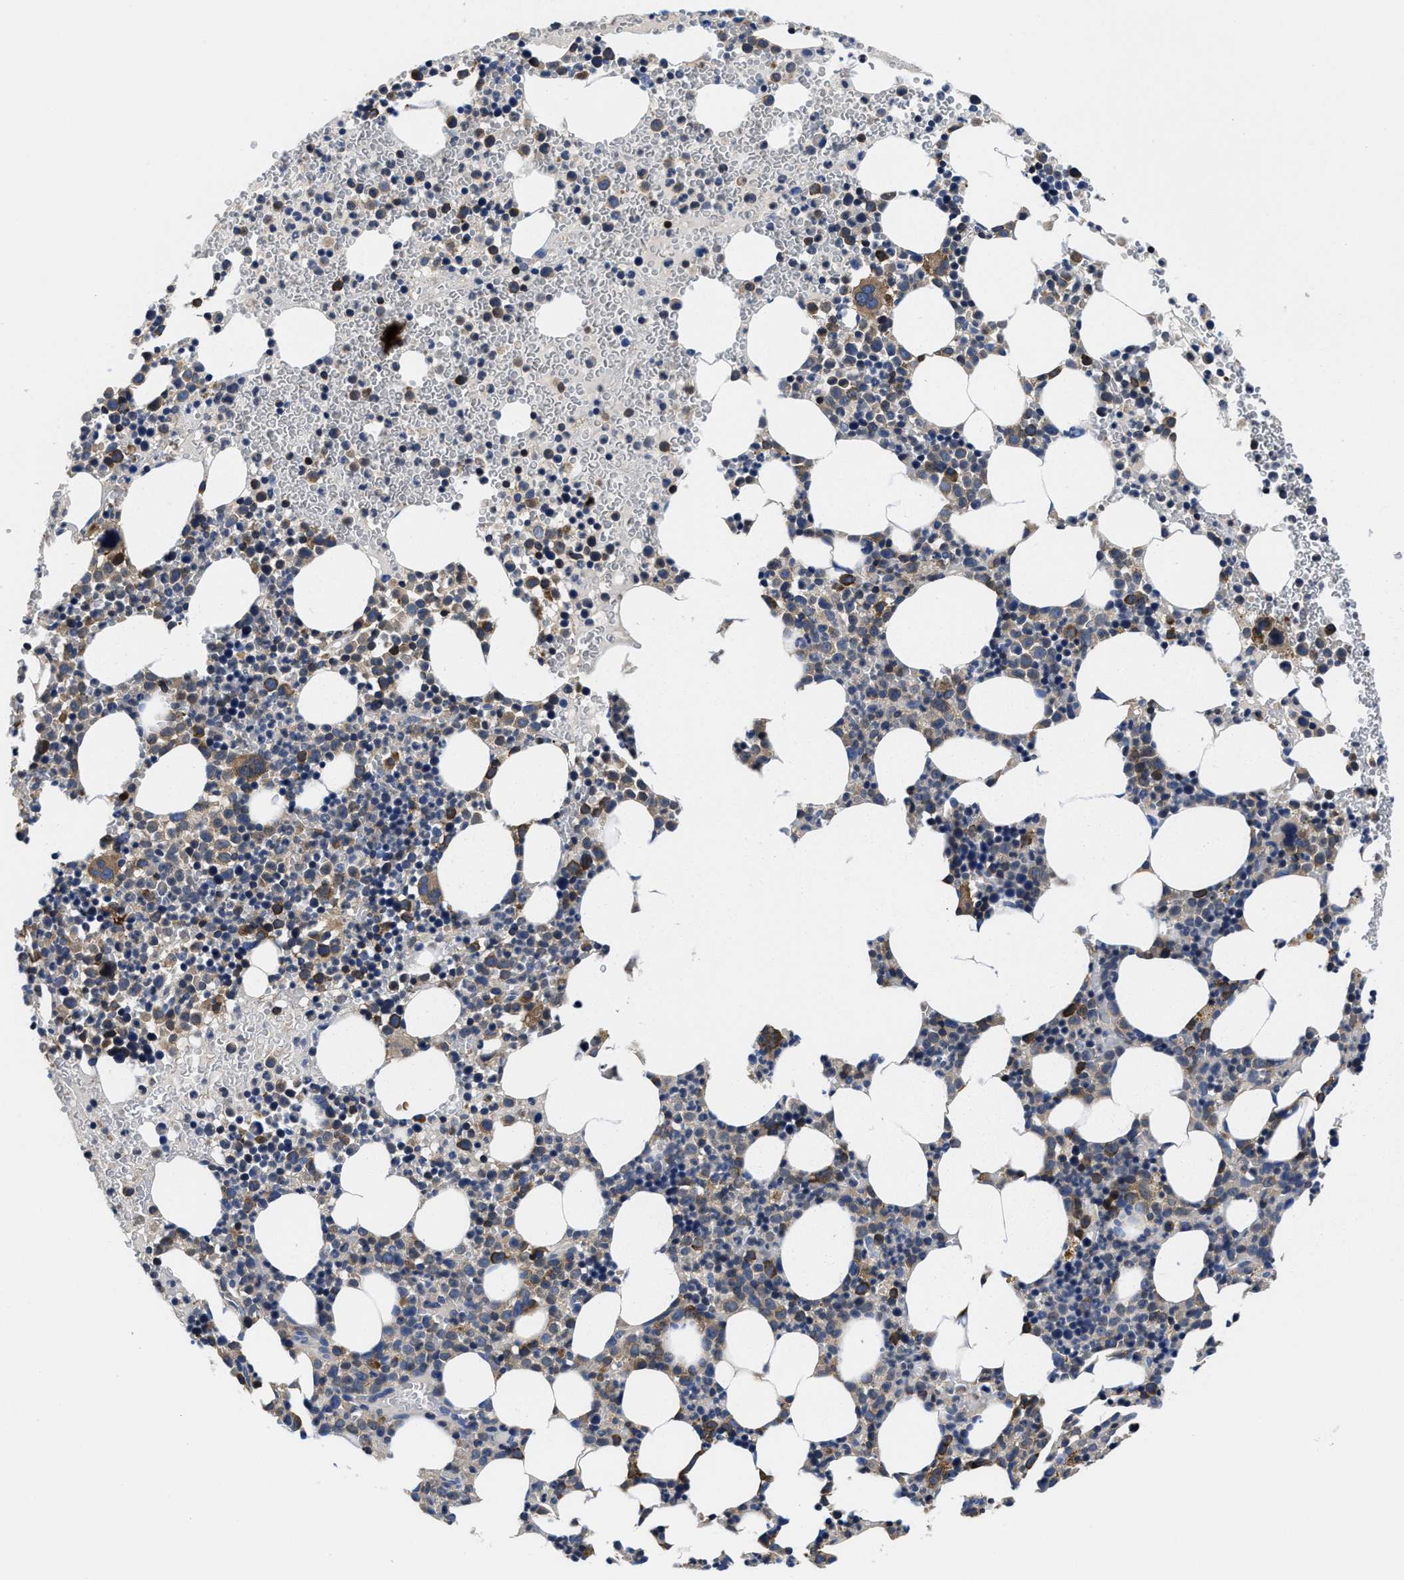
{"staining": {"intensity": "weak", "quantity": "25%-75%", "location": "cytoplasmic/membranous"}, "tissue": "bone marrow", "cell_type": "Hematopoietic cells", "image_type": "normal", "snomed": [{"axis": "morphology", "description": "Normal tissue, NOS"}, {"axis": "morphology", "description": "Inflammation, NOS"}, {"axis": "topography", "description": "Bone marrow"}], "caption": "A high-resolution micrograph shows immunohistochemistry (IHC) staining of unremarkable bone marrow, which demonstrates weak cytoplasmic/membranous positivity in approximately 25%-75% of hematopoietic cells.", "gene": "YARS1", "patient": {"sex": "female", "age": 67}}